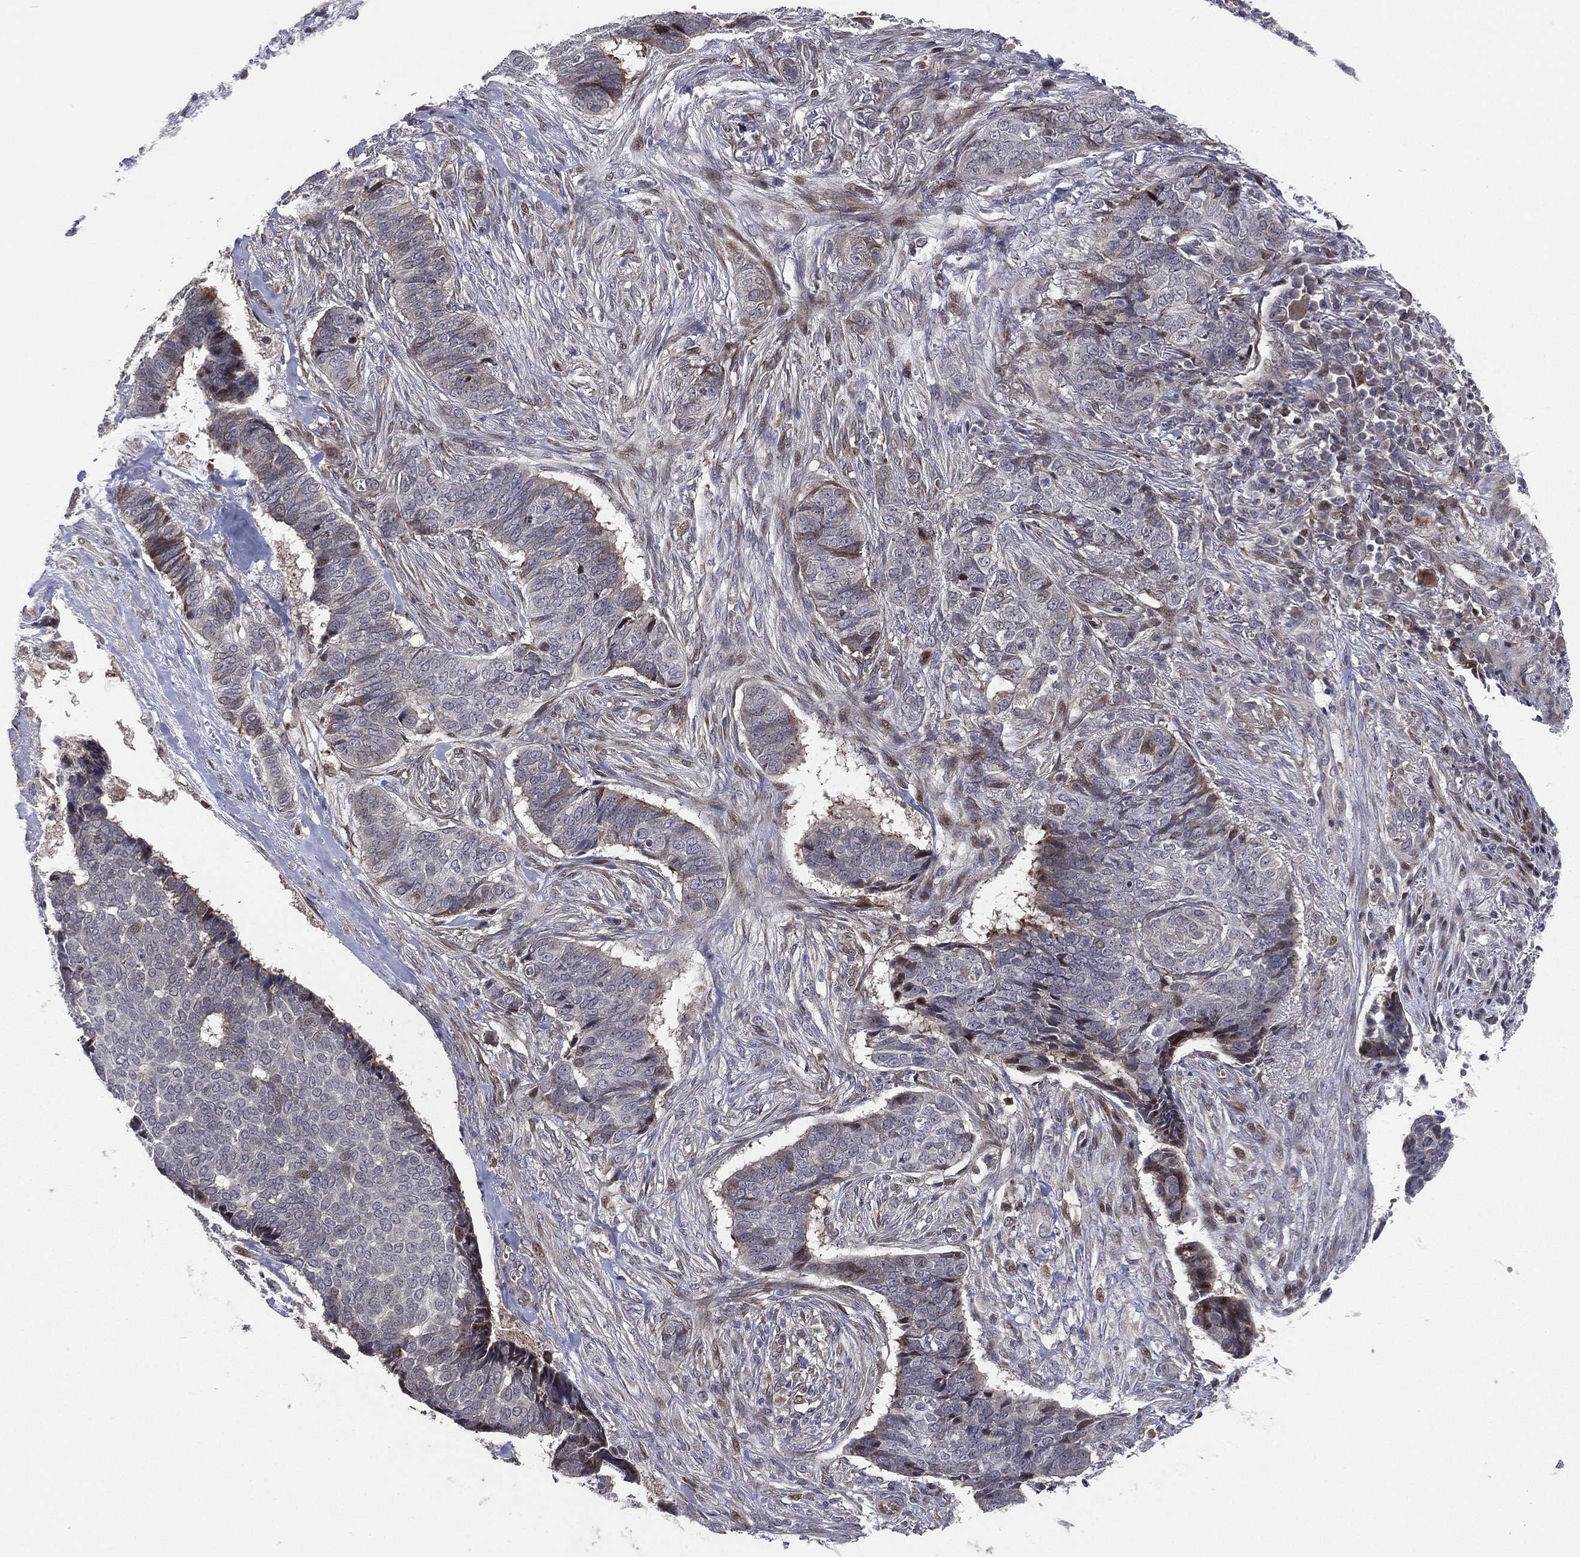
{"staining": {"intensity": "moderate", "quantity": "<25%", "location": "cytoplasmic/membranous"}, "tissue": "skin cancer", "cell_type": "Tumor cells", "image_type": "cancer", "snomed": [{"axis": "morphology", "description": "Basal cell carcinoma"}, {"axis": "topography", "description": "Skin"}], "caption": "This is a histology image of immunohistochemistry (IHC) staining of skin basal cell carcinoma, which shows moderate positivity in the cytoplasmic/membranous of tumor cells.", "gene": "UTP14A", "patient": {"sex": "male", "age": 86}}